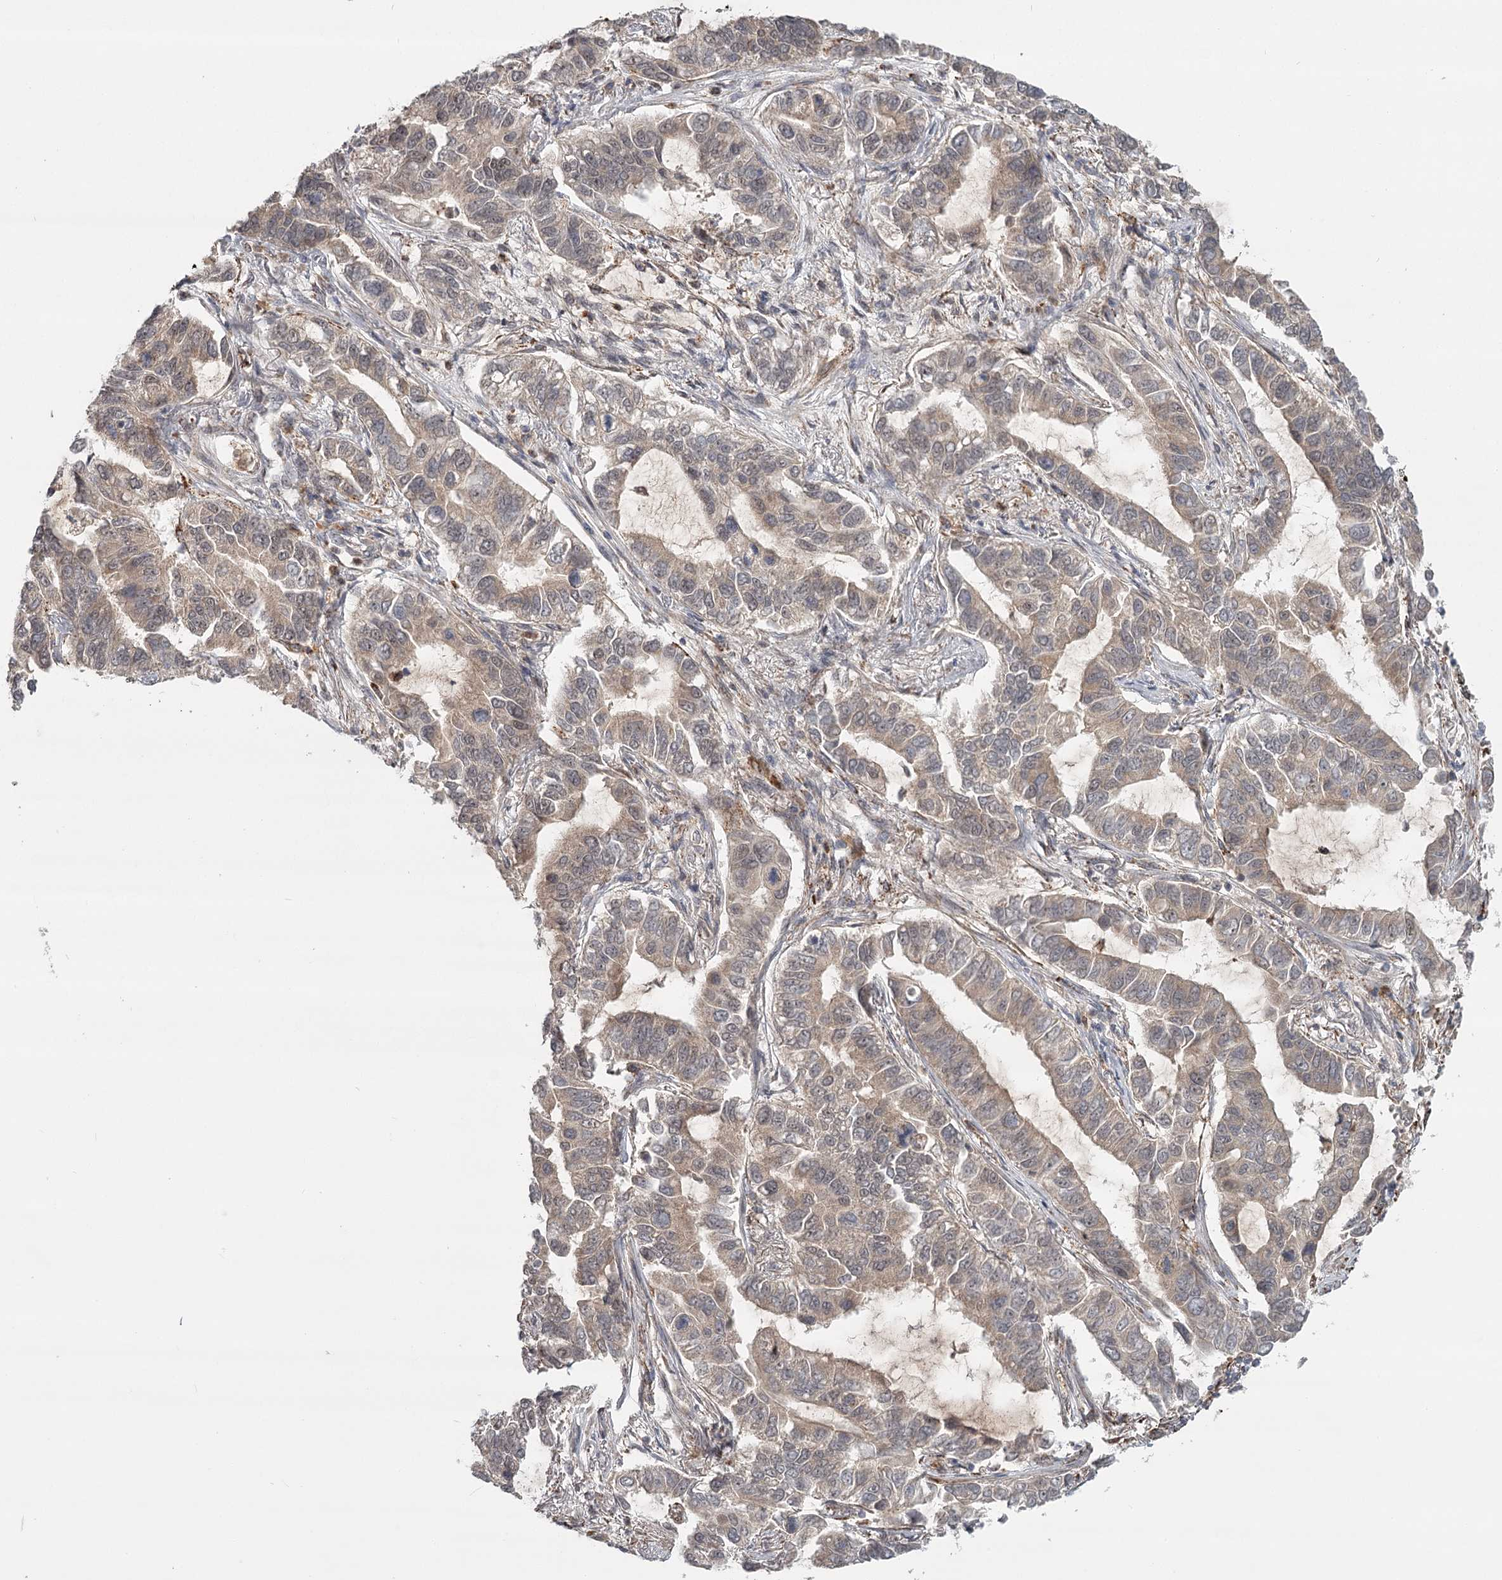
{"staining": {"intensity": "weak", "quantity": "25%-75%", "location": "cytoplasmic/membranous"}, "tissue": "lung cancer", "cell_type": "Tumor cells", "image_type": "cancer", "snomed": [{"axis": "morphology", "description": "Adenocarcinoma, NOS"}, {"axis": "topography", "description": "Lung"}], "caption": "This is an image of immunohistochemistry (IHC) staining of lung cancer (adenocarcinoma), which shows weak positivity in the cytoplasmic/membranous of tumor cells.", "gene": "CDC123", "patient": {"sex": "male", "age": 64}}